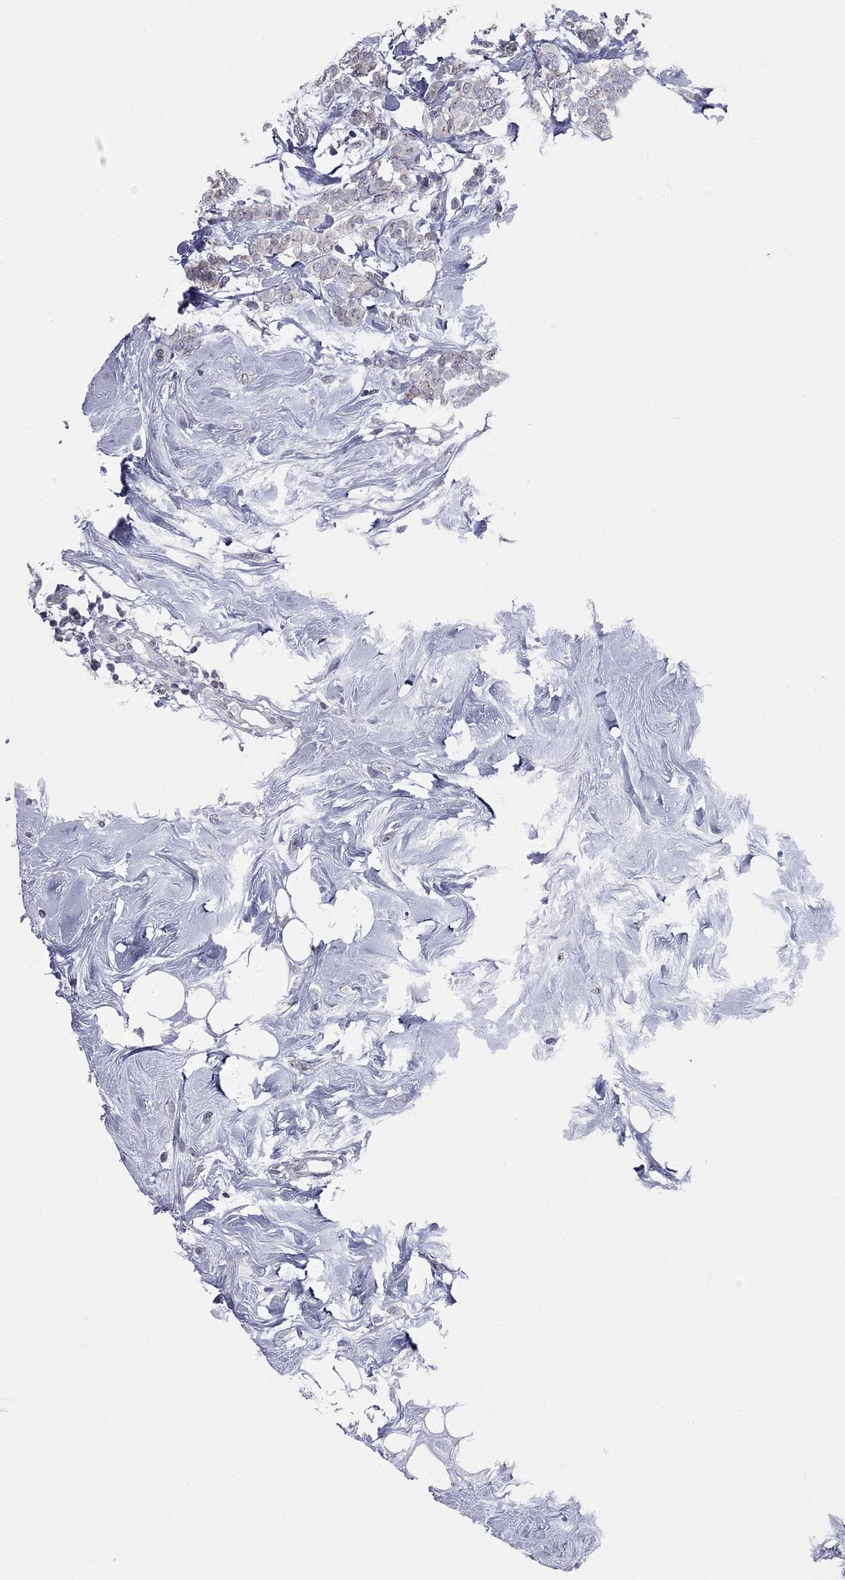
{"staining": {"intensity": "negative", "quantity": "none", "location": "none"}, "tissue": "breast cancer", "cell_type": "Tumor cells", "image_type": "cancer", "snomed": [{"axis": "morphology", "description": "Lobular carcinoma"}, {"axis": "topography", "description": "Breast"}], "caption": "Immunohistochemistry of human breast cancer (lobular carcinoma) displays no positivity in tumor cells. The staining is performed using DAB brown chromogen with nuclei counter-stained in using hematoxylin.", "gene": "SHOC2", "patient": {"sex": "female", "age": 49}}